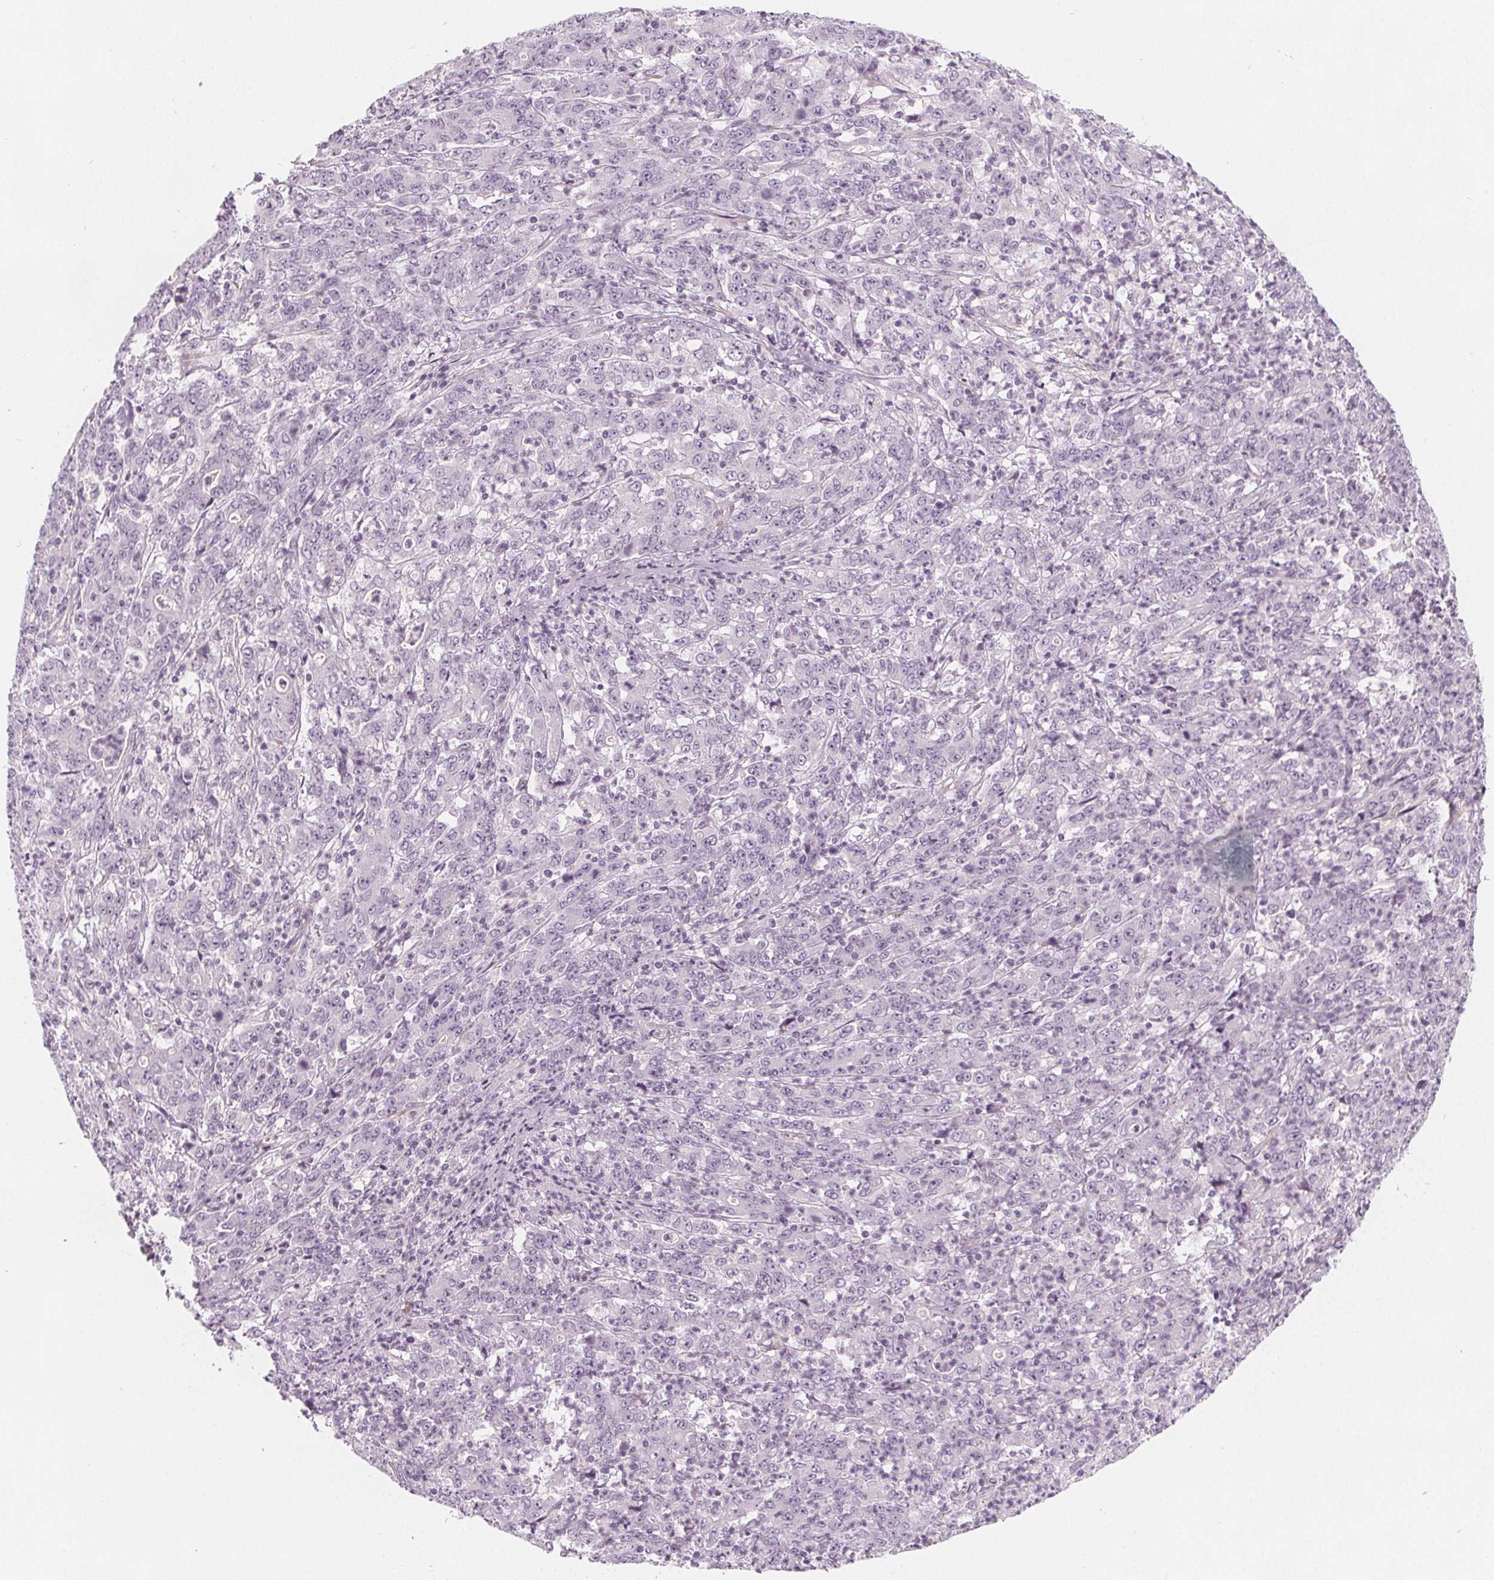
{"staining": {"intensity": "negative", "quantity": "none", "location": "none"}, "tissue": "stomach cancer", "cell_type": "Tumor cells", "image_type": "cancer", "snomed": [{"axis": "morphology", "description": "Adenocarcinoma, NOS"}, {"axis": "topography", "description": "Stomach, lower"}], "caption": "This is a micrograph of immunohistochemistry (IHC) staining of stomach cancer (adenocarcinoma), which shows no staining in tumor cells. (DAB immunohistochemistry (IHC), high magnification).", "gene": "MAP1A", "patient": {"sex": "female", "age": 71}}